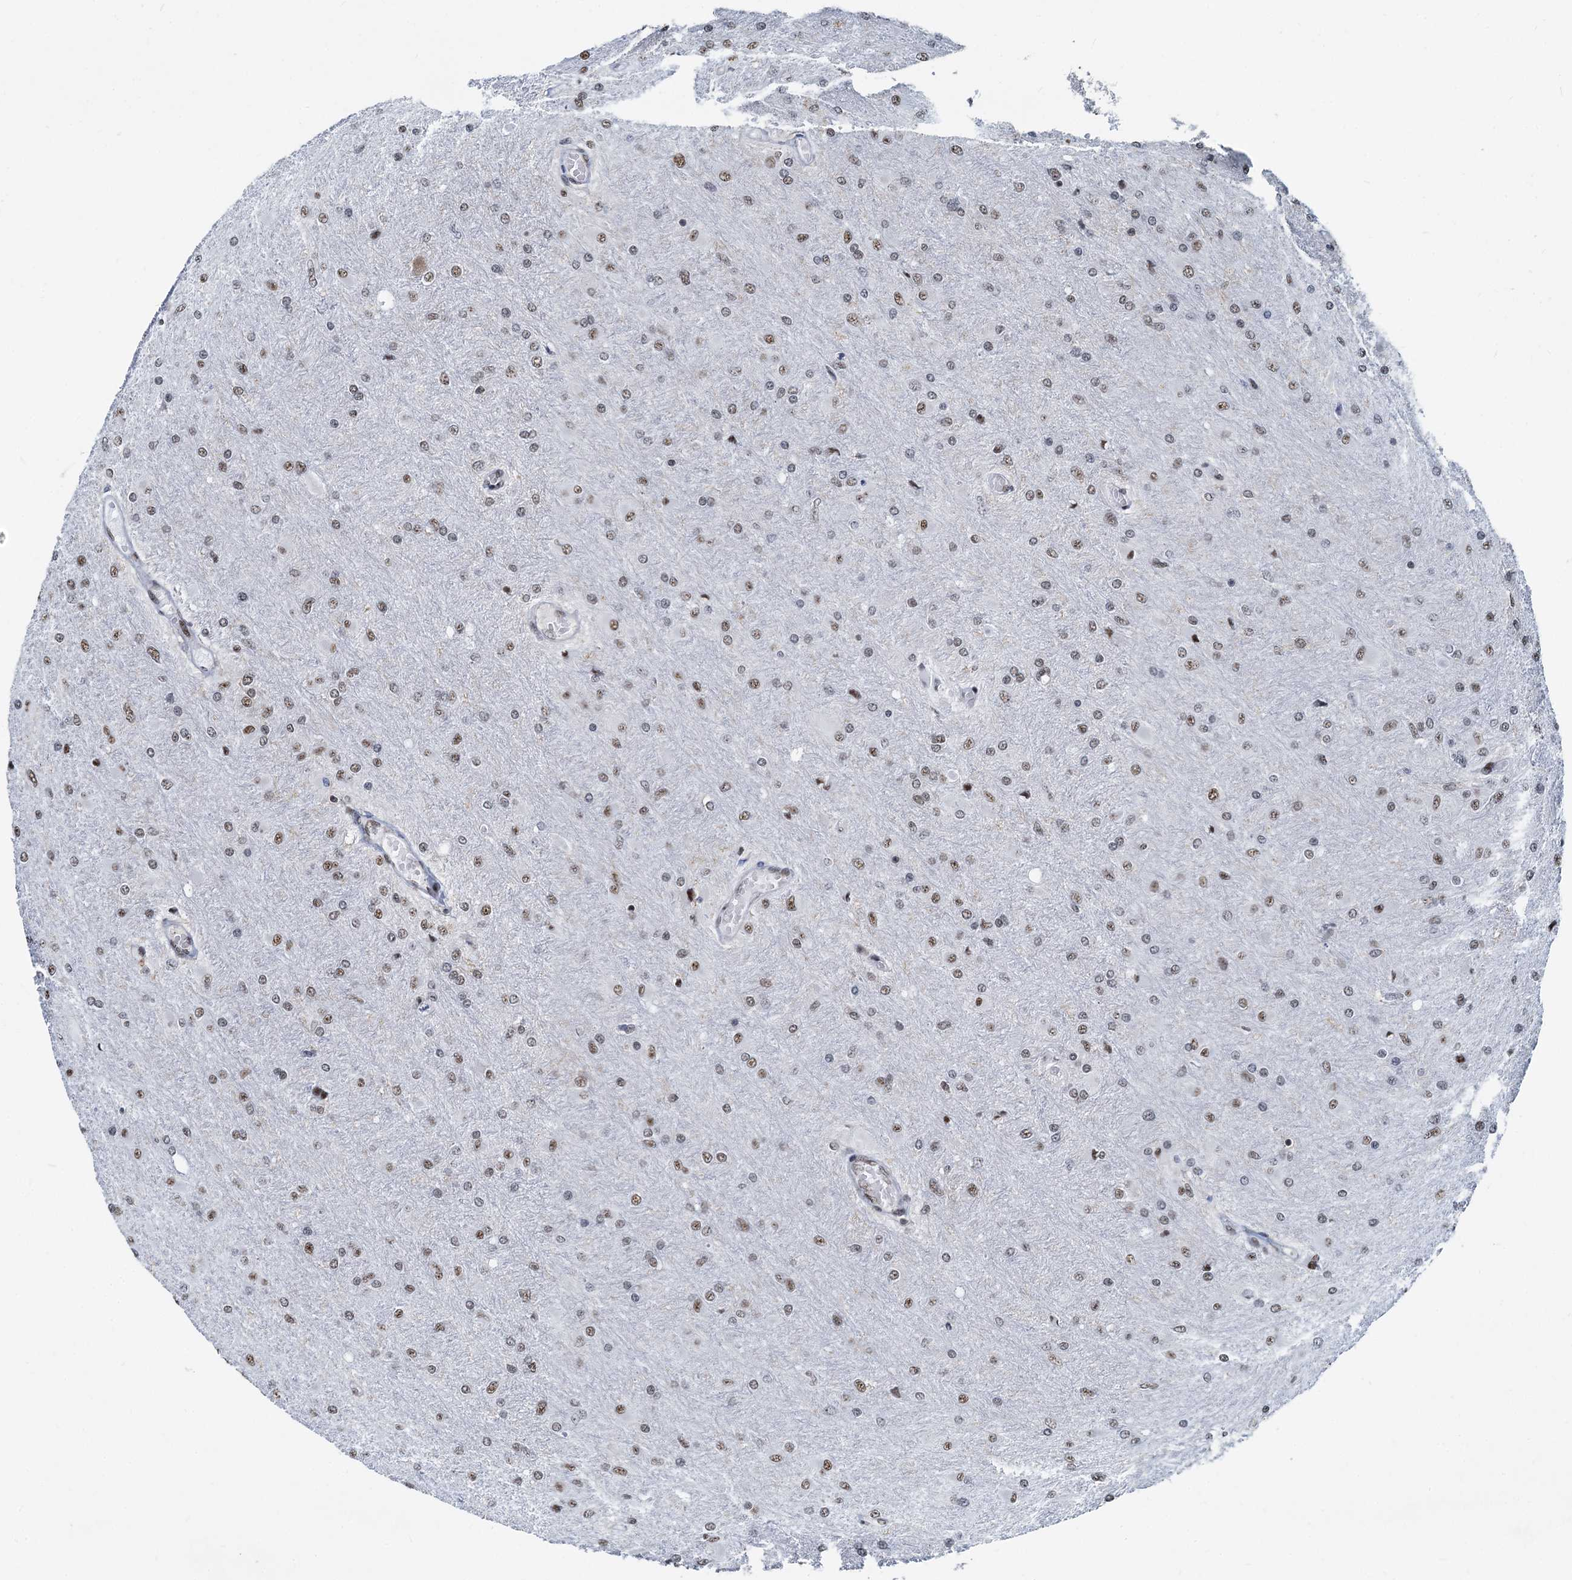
{"staining": {"intensity": "weak", "quantity": "25%-75%", "location": "nuclear"}, "tissue": "glioma", "cell_type": "Tumor cells", "image_type": "cancer", "snomed": [{"axis": "morphology", "description": "Glioma, malignant, High grade"}, {"axis": "topography", "description": "Cerebral cortex"}], "caption": "A brown stain shows weak nuclear staining of a protein in human malignant high-grade glioma tumor cells.", "gene": "RBM26", "patient": {"sex": "female", "age": 36}}